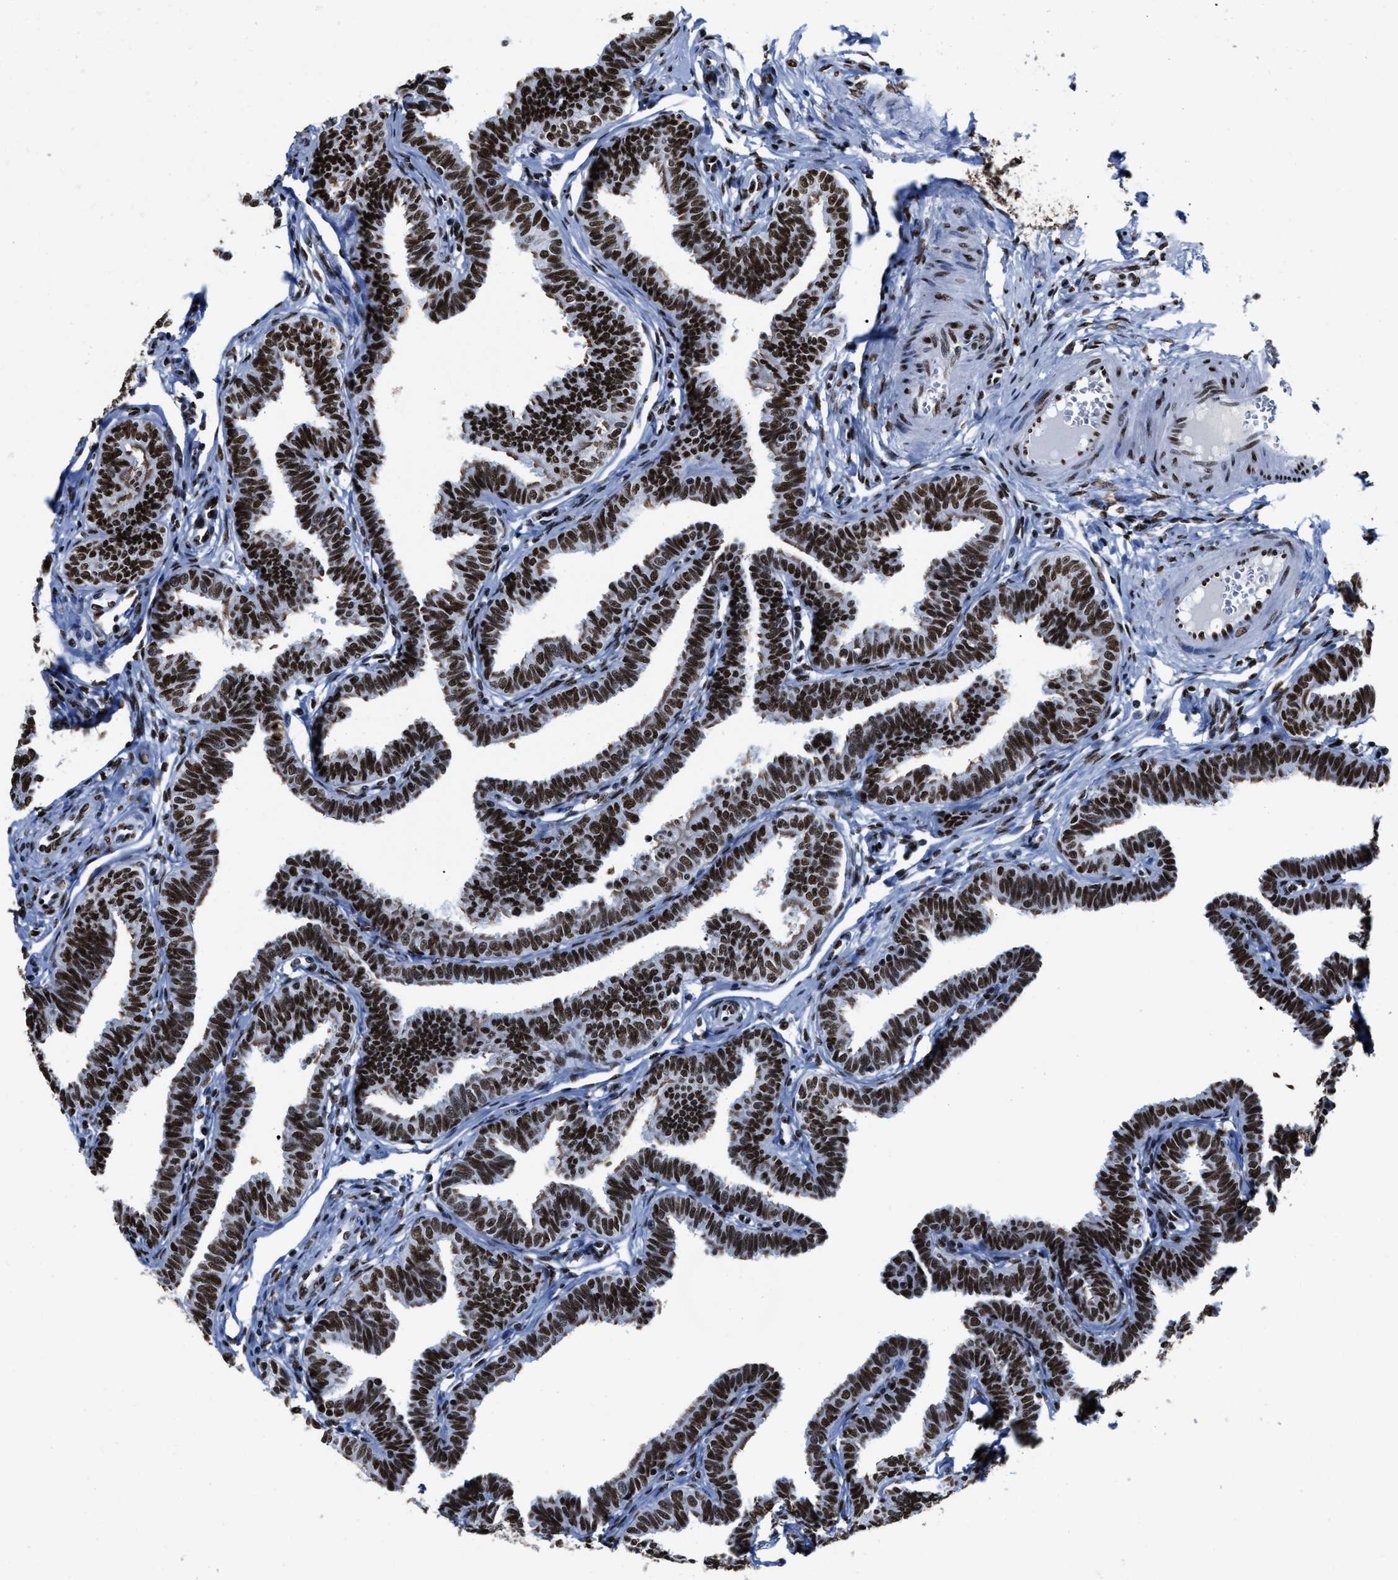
{"staining": {"intensity": "strong", "quantity": ">75%", "location": "nuclear"}, "tissue": "fallopian tube", "cell_type": "Glandular cells", "image_type": "normal", "snomed": [{"axis": "morphology", "description": "Normal tissue, NOS"}, {"axis": "topography", "description": "Fallopian tube"}, {"axis": "topography", "description": "Ovary"}], "caption": "Protein staining exhibits strong nuclear expression in approximately >75% of glandular cells in benign fallopian tube. The staining was performed using DAB (3,3'-diaminobenzidine) to visualize the protein expression in brown, while the nuclei were stained in blue with hematoxylin (Magnification: 20x).", "gene": "SMARCC2", "patient": {"sex": "female", "age": 23}}